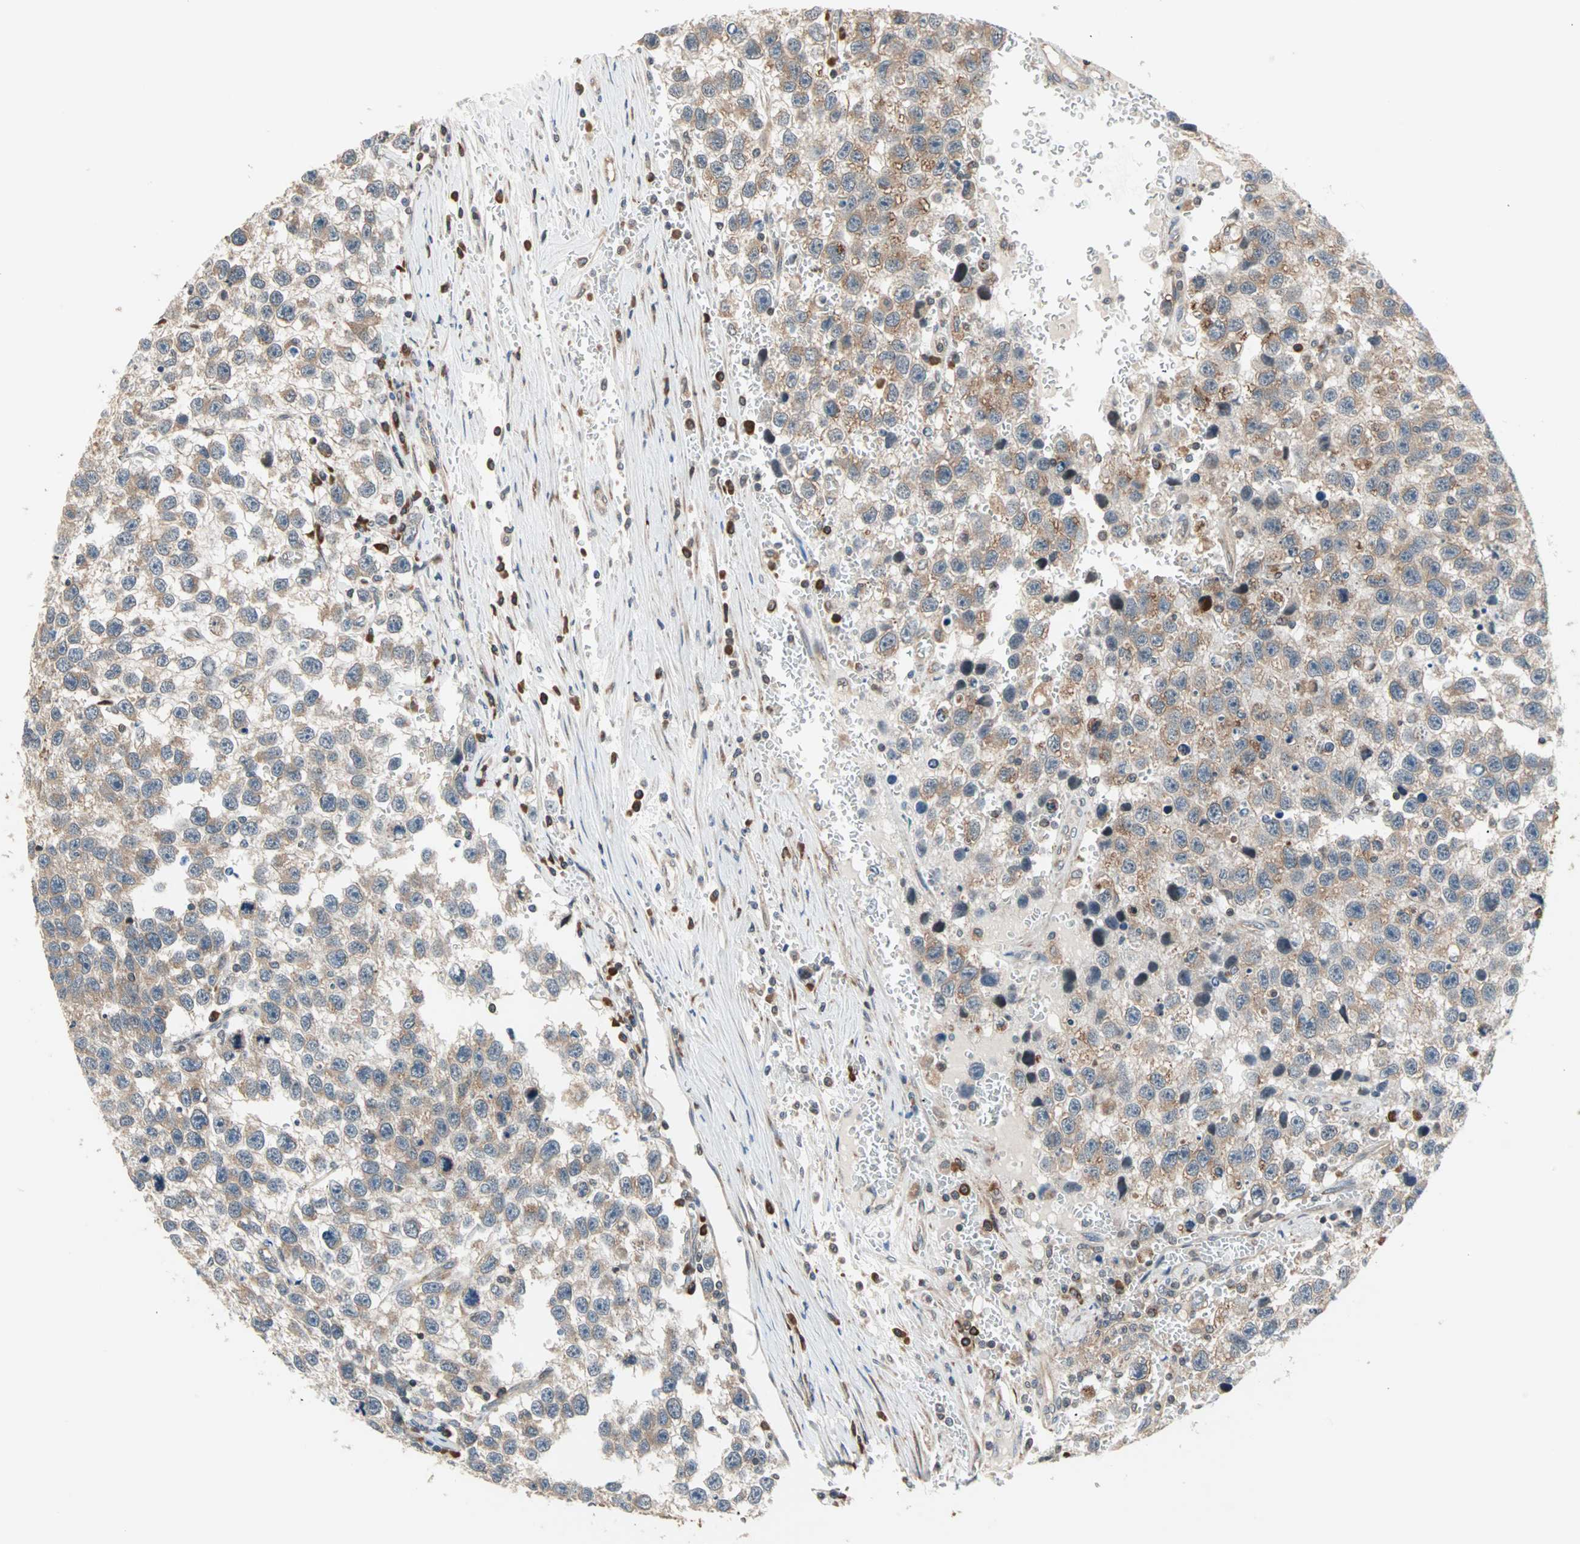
{"staining": {"intensity": "moderate", "quantity": ">75%", "location": "cytoplasmic/membranous"}, "tissue": "testis cancer", "cell_type": "Tumor cells", "image_type": "cancer", "snomed": [{"axis": "morphology", "description": "Seminoma, NOS"}, {"axis": "topography", "description": "Testis"}], "caption": "An immunohistochemistry micrograph of tumor tissue is shown. Protein staining in brown highlights moderate cytoplasmic/membranous positivity in testis seminoma within tumor cells.", "gene": "SAR1A", "patient": {"sex": "male", "age": 33}}